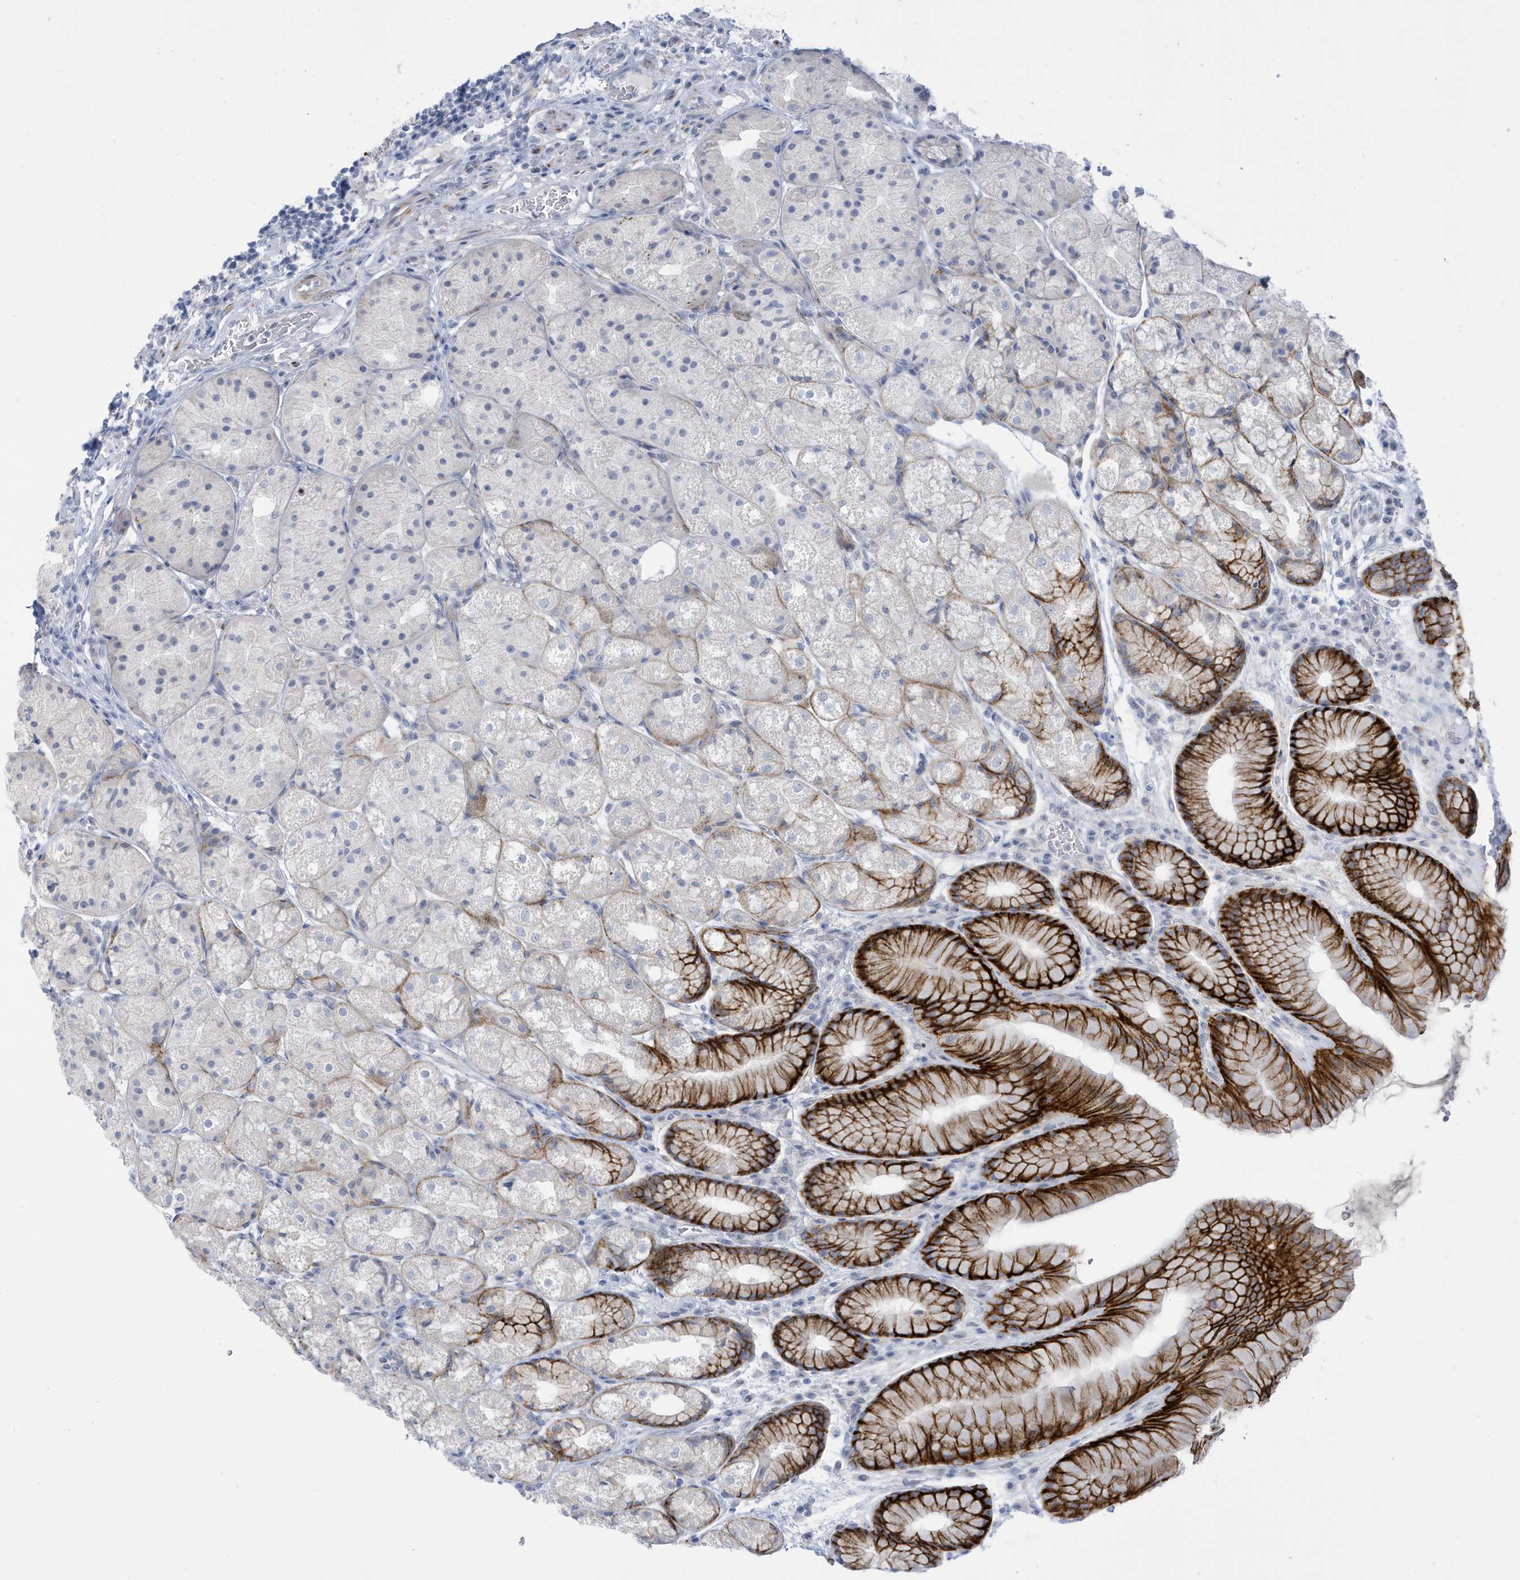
{"staining": {"intensity": "strong", "quantity": "25%-75%", "location": "cytoplasmic/membranous"}, "tissue": "stomach", "cell_type": "Glandular cells", "image_type": "normal", "snomed": [{"axis": "morphology", "description": "Normal tissue, NOS"}, {"axis": "topography", "description": "Stomach"}], "caption": "IHC histopathology image of unremarkable stomach stained for a protein (brown), which reveals high levels of strong cytoplasmic/membranous expression in approximately 25%-75% of glandular cells.", "gene": "PERM1", "patient": {"sex": "male", "age": 57}}